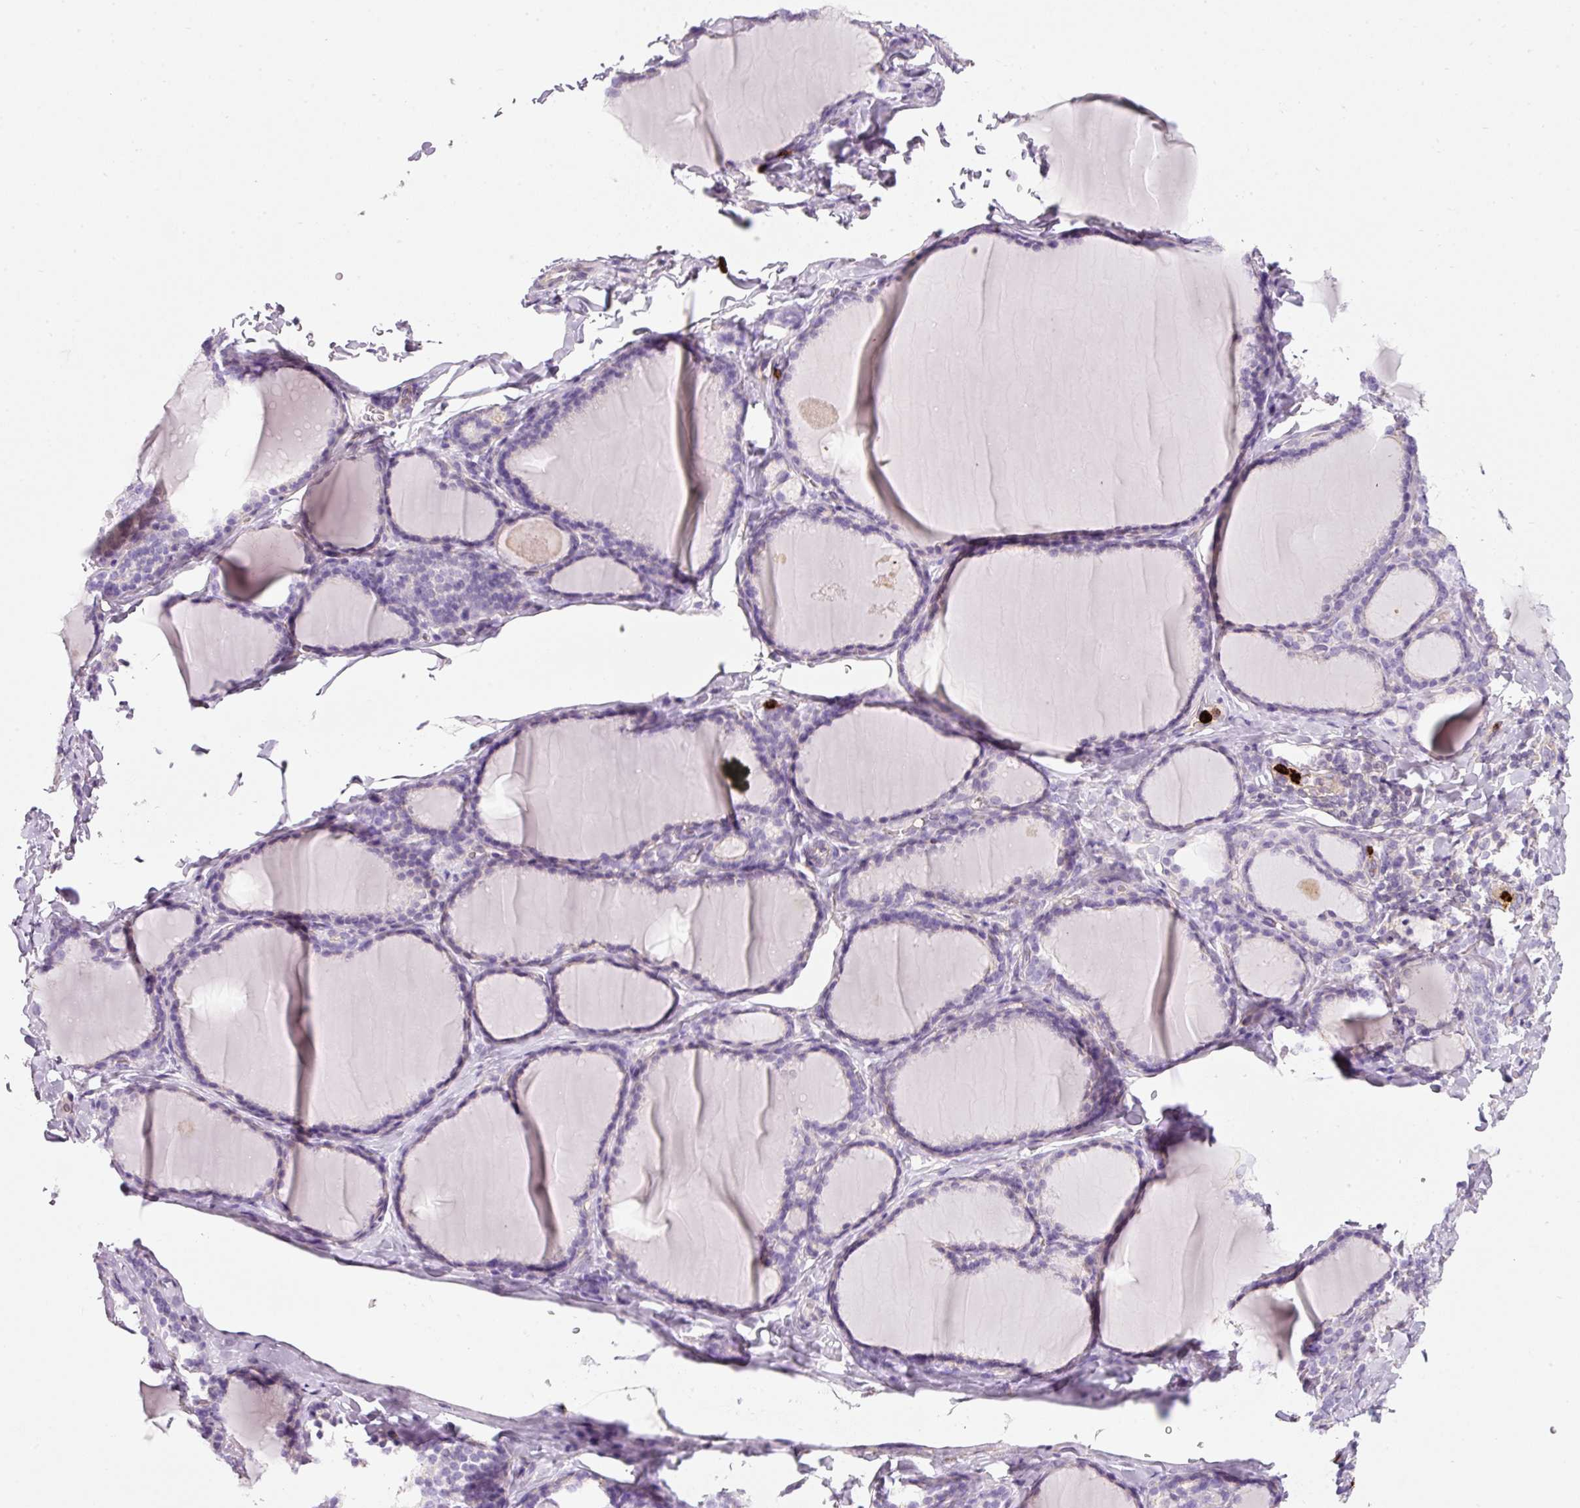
{"staining": {"intensity": "negative", "quantity": "none", "location": "none"}, "tissue": "thyroid gland", "cell_type": "Glandular cells", "image_type": "normal", "snomed": [{"axis": "morphology", "description": "Normal tissue, NOS"}, {"axis": "topography", "description": "Thyroid gland"}], "caption": "A high-resolution photomicrograph shows immunohistochemistry (IHC) staining of unremarkable thyroid gland, which reveals no significant staining in glandular cells.", "gene": "MAP3K3", "patient": {"sex": "female", "age": 31}}